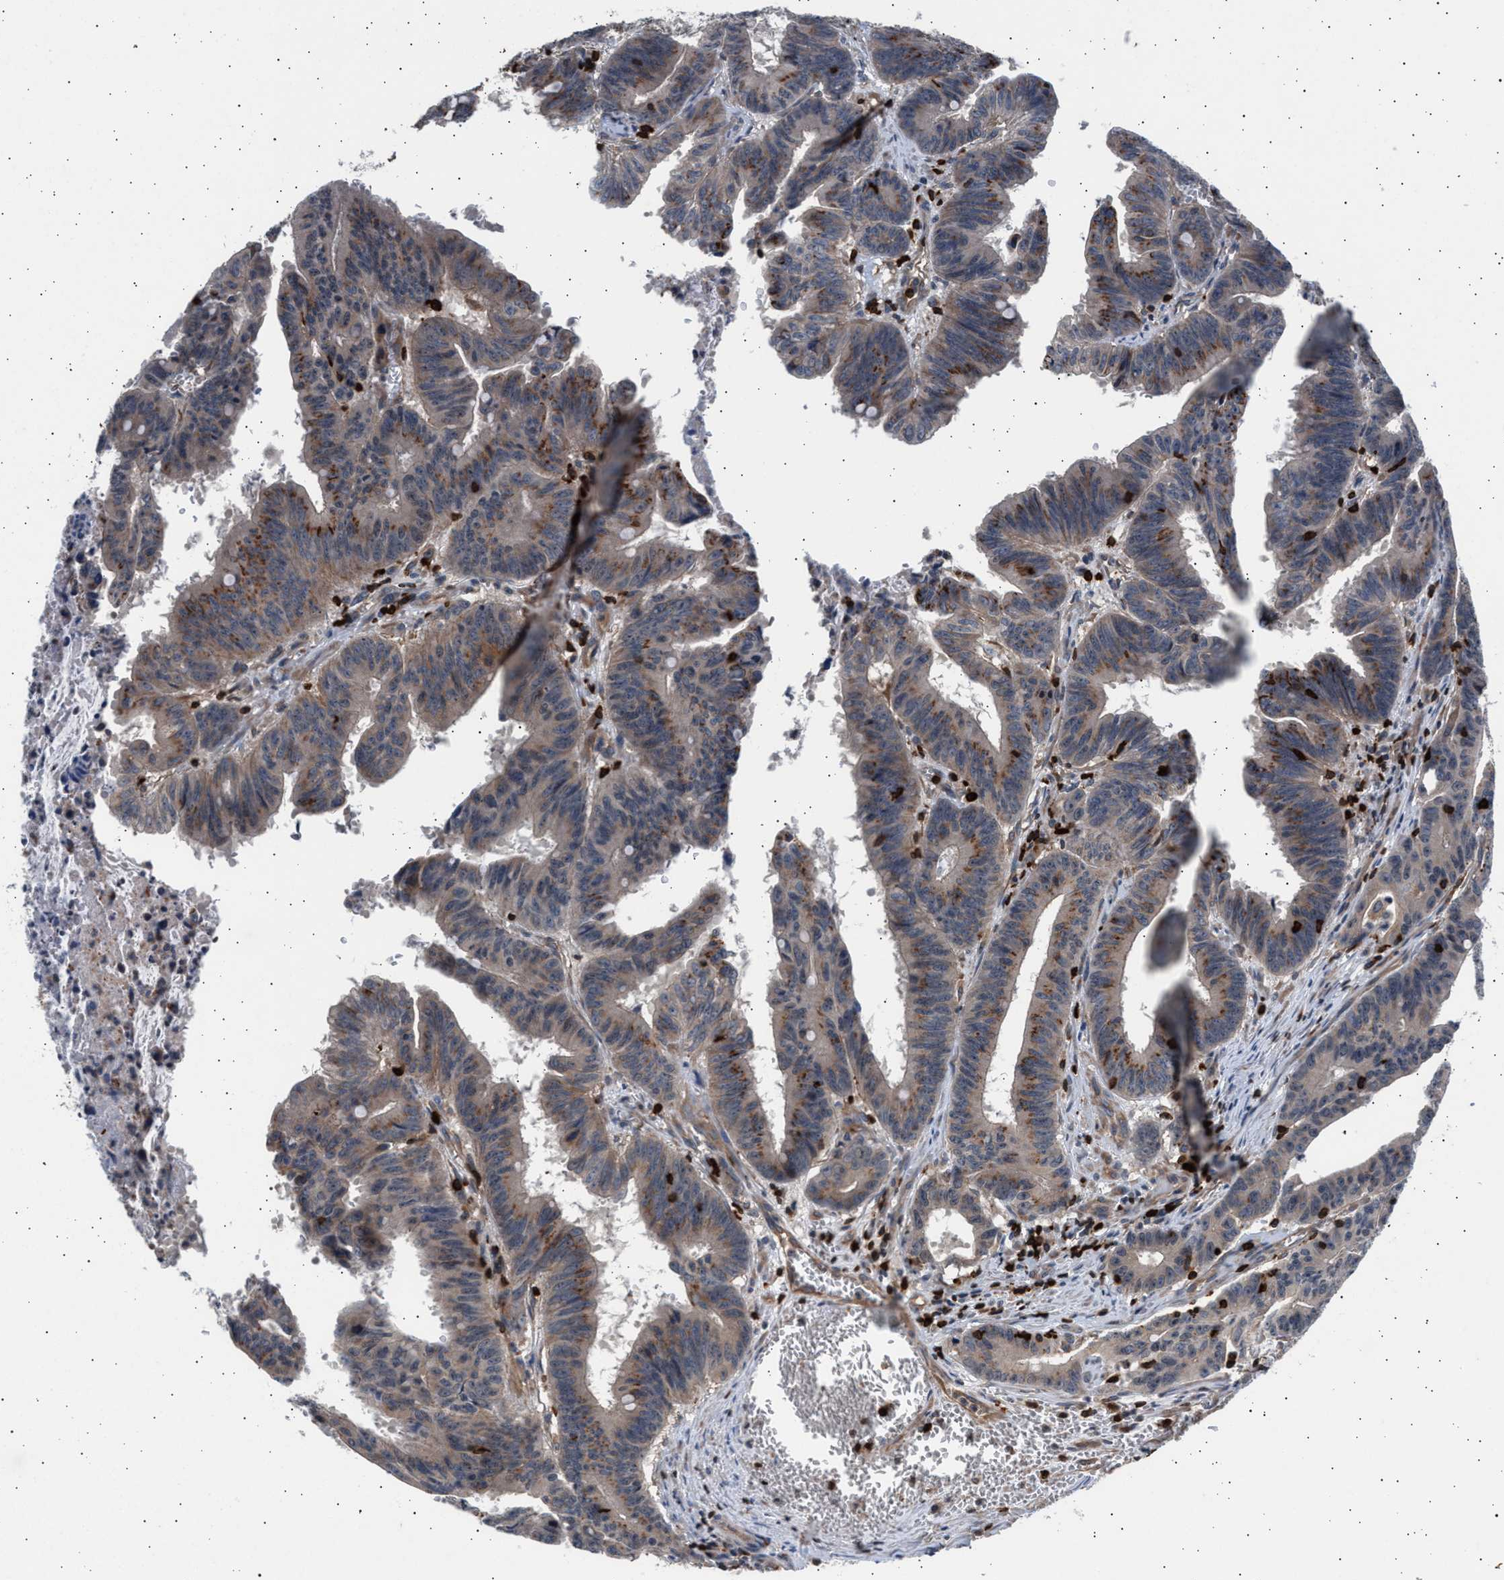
{"staining": {"intensity": "moderate", "quantity": "25%-75%", "location": "cytoplasmic/membranous"}, "tissue": "colorectal cancer", "cell_type": "Tumor cells", "image_type": "cancer", "snomed": [{"axis": "morphology", "description": "Adenocarcinoma, NOS"}, {"axis": "topography", "description": "Colon"}], "caption": "Immunohistochemistry (IHC) image of neoplastic tissue: adenocarcinoma (colorectal) stained using immunohistochemistry displays medium levels of moderate protein expression localized specifically in the cytoplasmic/membranous of tumor cells, appearing as a cytoplasmic/membranous brown color.", "gene": "GRAP2", "patient": {"sex": "male", "age": 45}}